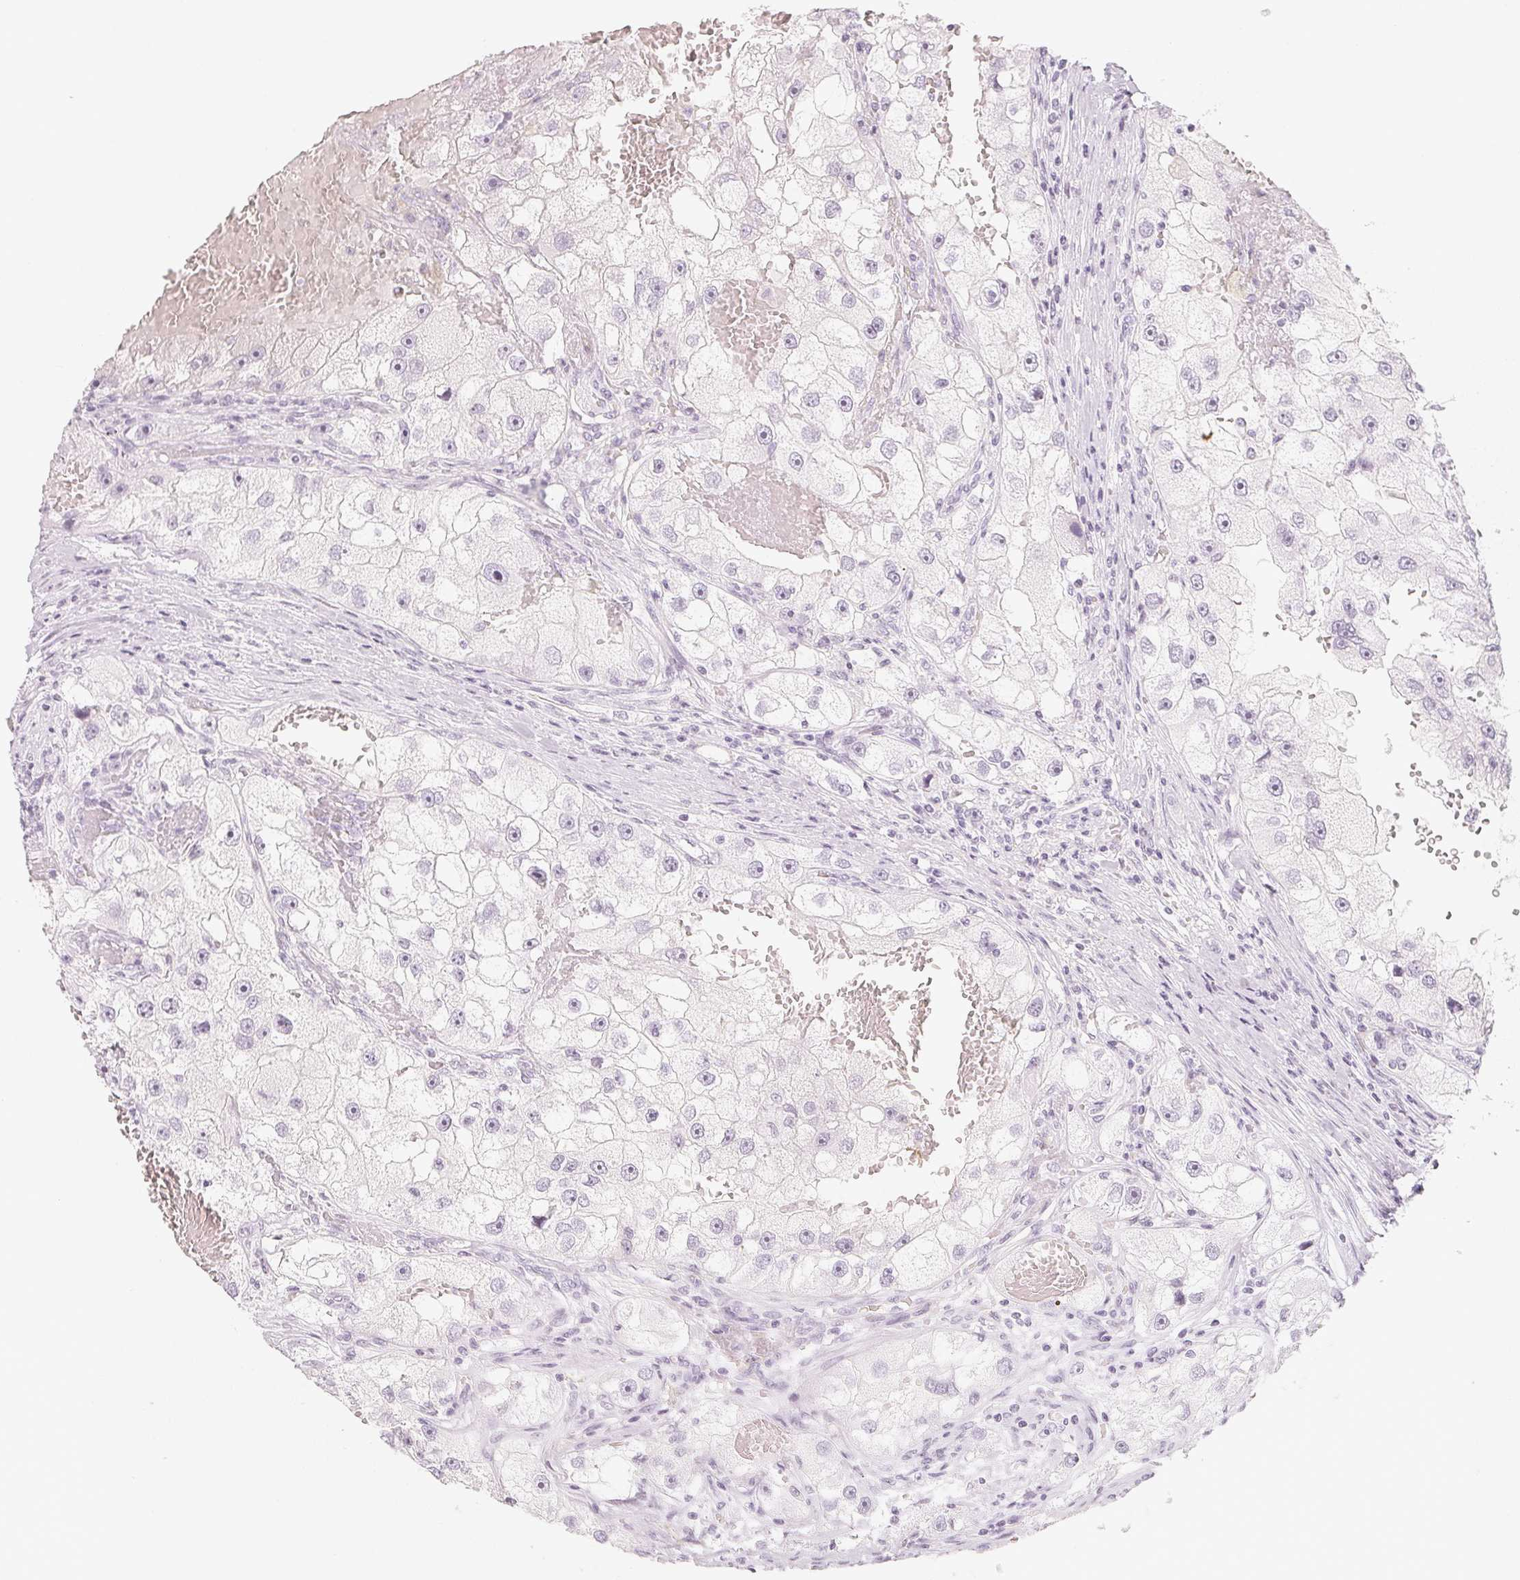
{"staining": {"intensity": "negative", "quantity": "none", "location": "none"}, "tissue": "renal cancer", "cell_type": "Tumor cells", "image_type": "cancer", "snomed": [{"axis": "morphology", "description": "Adenocarcinoma, NOS"}, {"axis": "topography", "description": "Kidney"}], "caption": "IHC photomicrograph of neoplastic tissue: human renal cancer (adenocarcinoma) stained with DAB displays no significant protein staining in tumor cells.", "gene": "SLC22A8", "patient": {"sex": "male", "age": 63}}